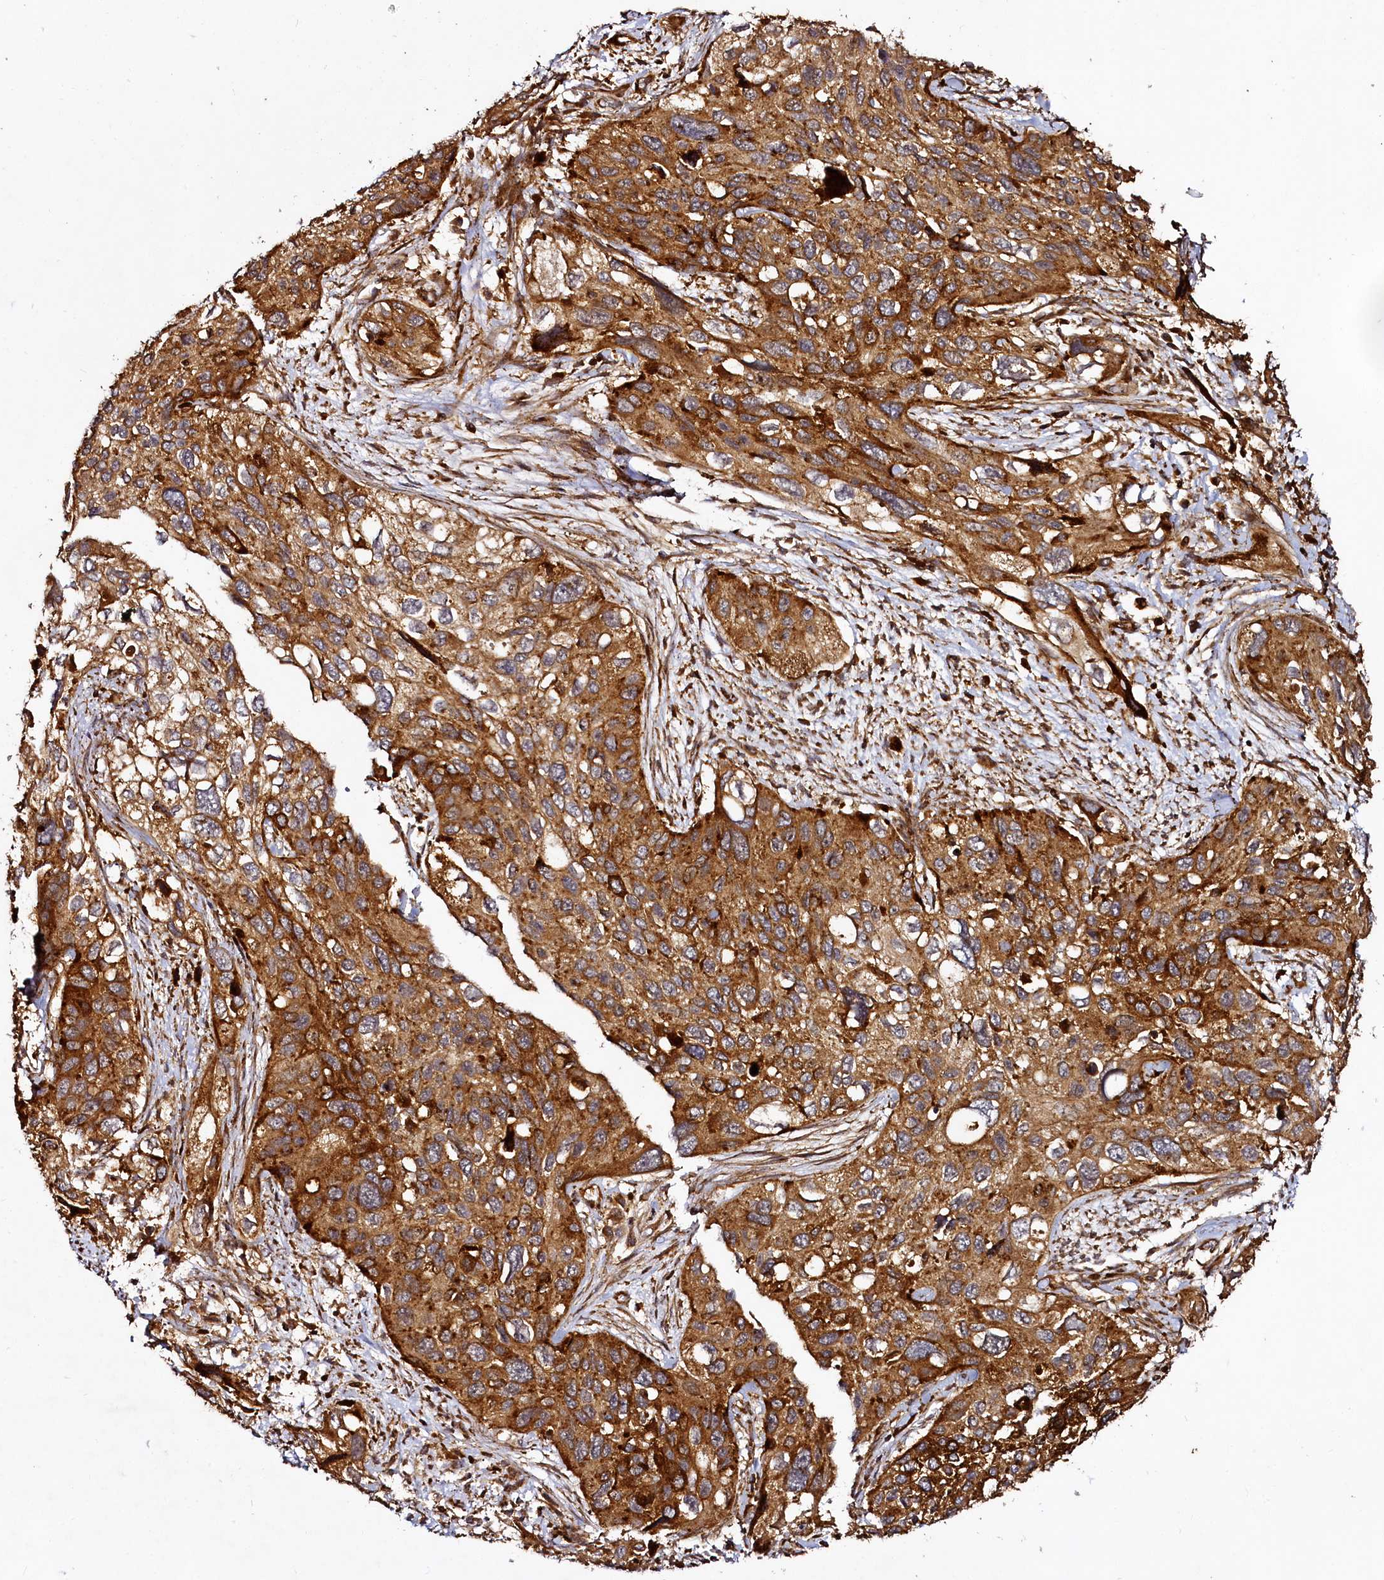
{"staining": {"intensity": "strong", "quantity": ">75%", "location": "cytoplasmic/membranous"}, "tissue": "cervical cancer", "cell_type": "Tumor cells", "image_type": "cancer", "snomed": [{"axis": "morphology", "description": "Squamous cell carcinoma, NOS"}, {"axis": "topography", "description": "Cervix"}], "caption": "High-power microscopy captured an IHC micrograph of cervical squamous cell carcinoma, revealing strong cytoplasmic/membranous positivity in approximately >75% of tumor cells. Immunohistochemistry (ihc) stains the protein of interest in brown and the nuclei are stained blue.", "gene": "WDR73", "patient": {"sex": "female", "age": 55}}